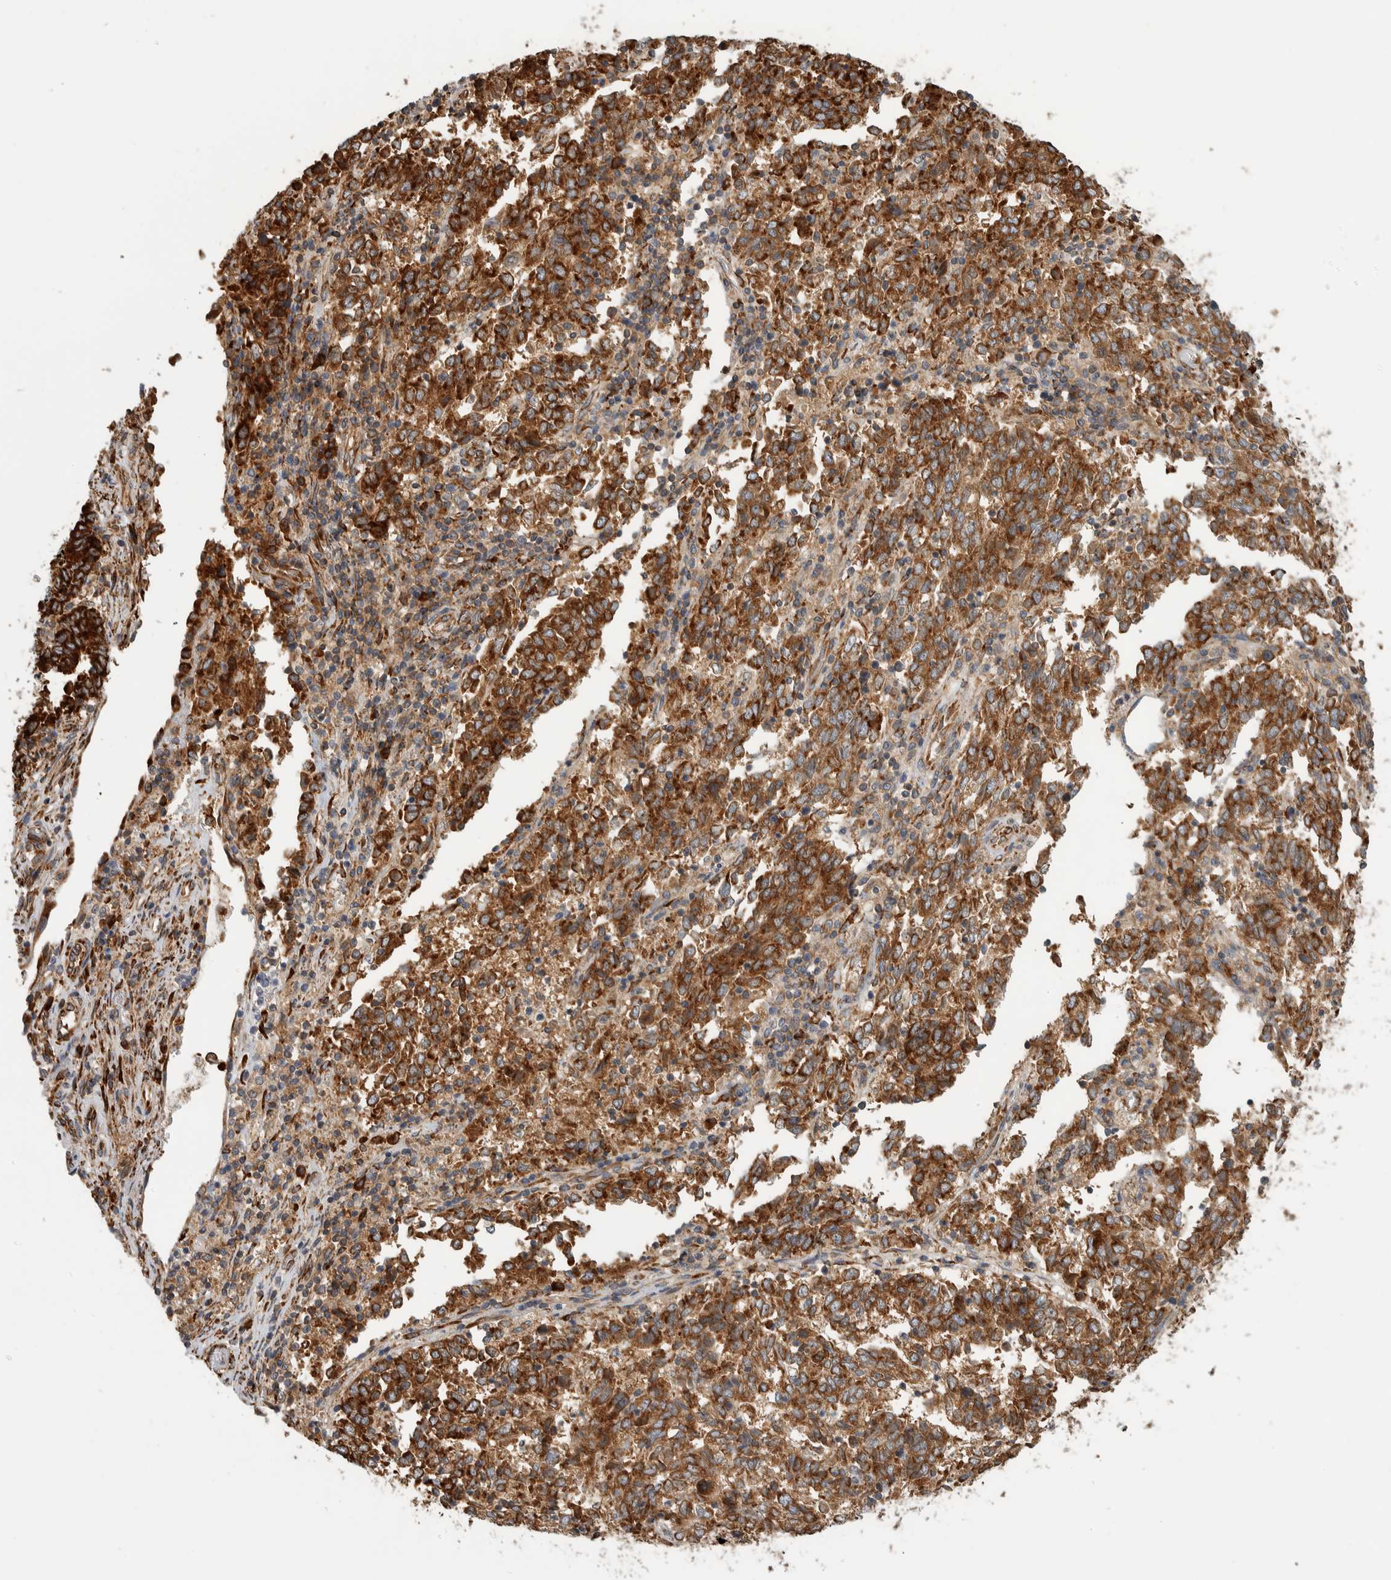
{"staining": {"intensity": "strong", "quantity": ">75%", "location": "cytoplasmic/membranous"}, "tissue": "endometrial cancer", "cell_type": "Tumor cells", "image_type": "cancer", "snomed": [{"axis": "morphology", "description": "Adenocarcinoma, NOS"}, {"axis": "topography", "description": "Endometrium"}], "caption": "Strong cytoplasmic/membranous positivity for a protein is seen in about >75% of tumor cells of endometrial cancer using immunohistochemistry (IHC).", "gene": "EIF3H", "patient": {"sex": "female", "age": 80}}